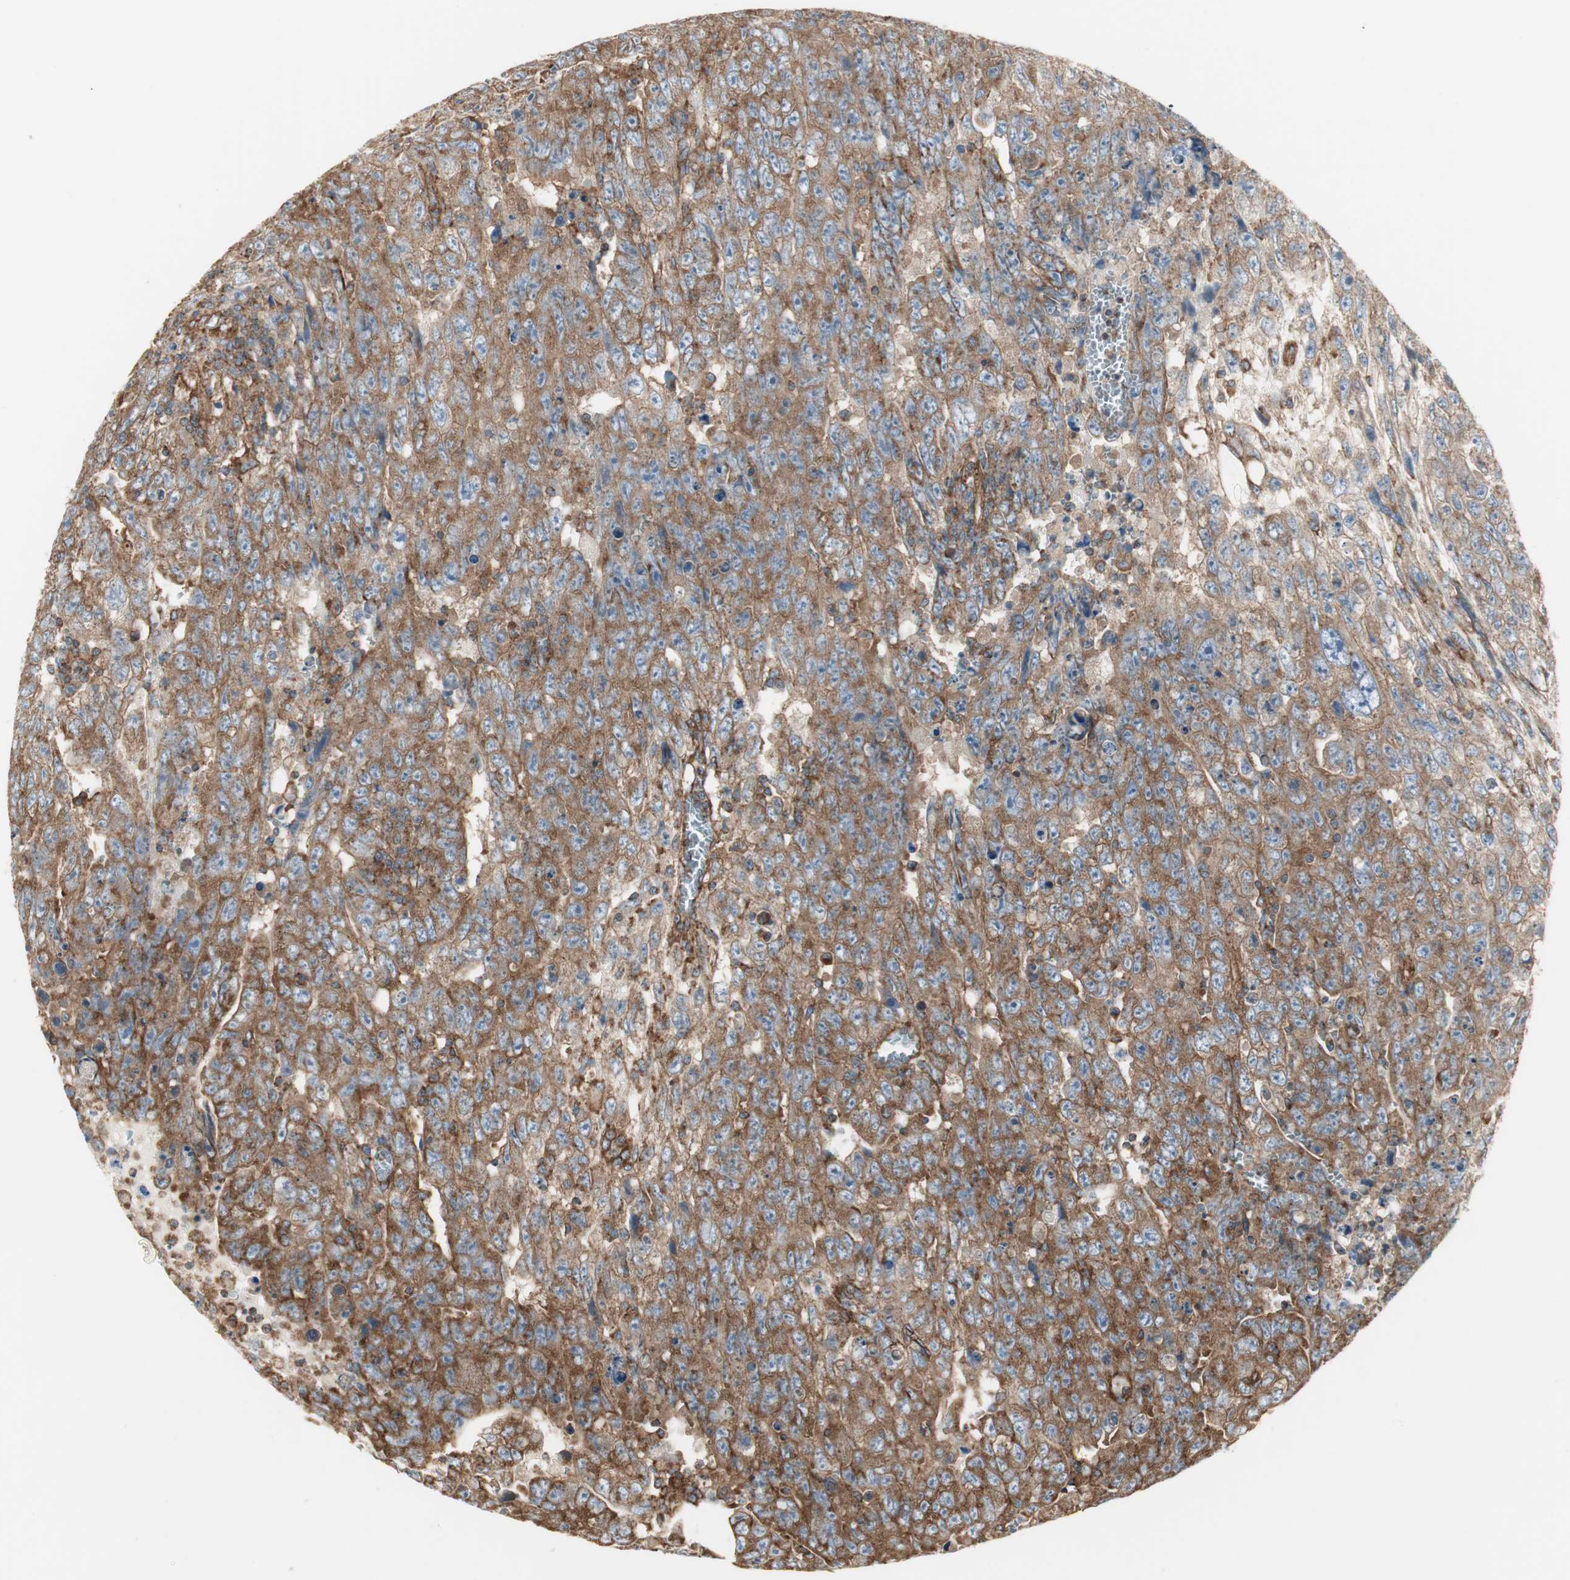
{"staining": {"intensity": "strong", "quantity": ">75%", "location": "cytoplasmic/membranous"}, "tissue": "testis cancer", "cell_type": "Tumor cells", "image_type": "cancer", "snomed": [{"axis": "morphology", "description": "Carcinoma, Embryonal, NOS"}, {"axis": "topography", "description": "Testis"}], "caption": "Human embryonal carcinoma (testis) stained with a protein marker shows strong staining in tumor cells.", "gene": "H6PD", "patient": {"sex": "male", "age": 28}}